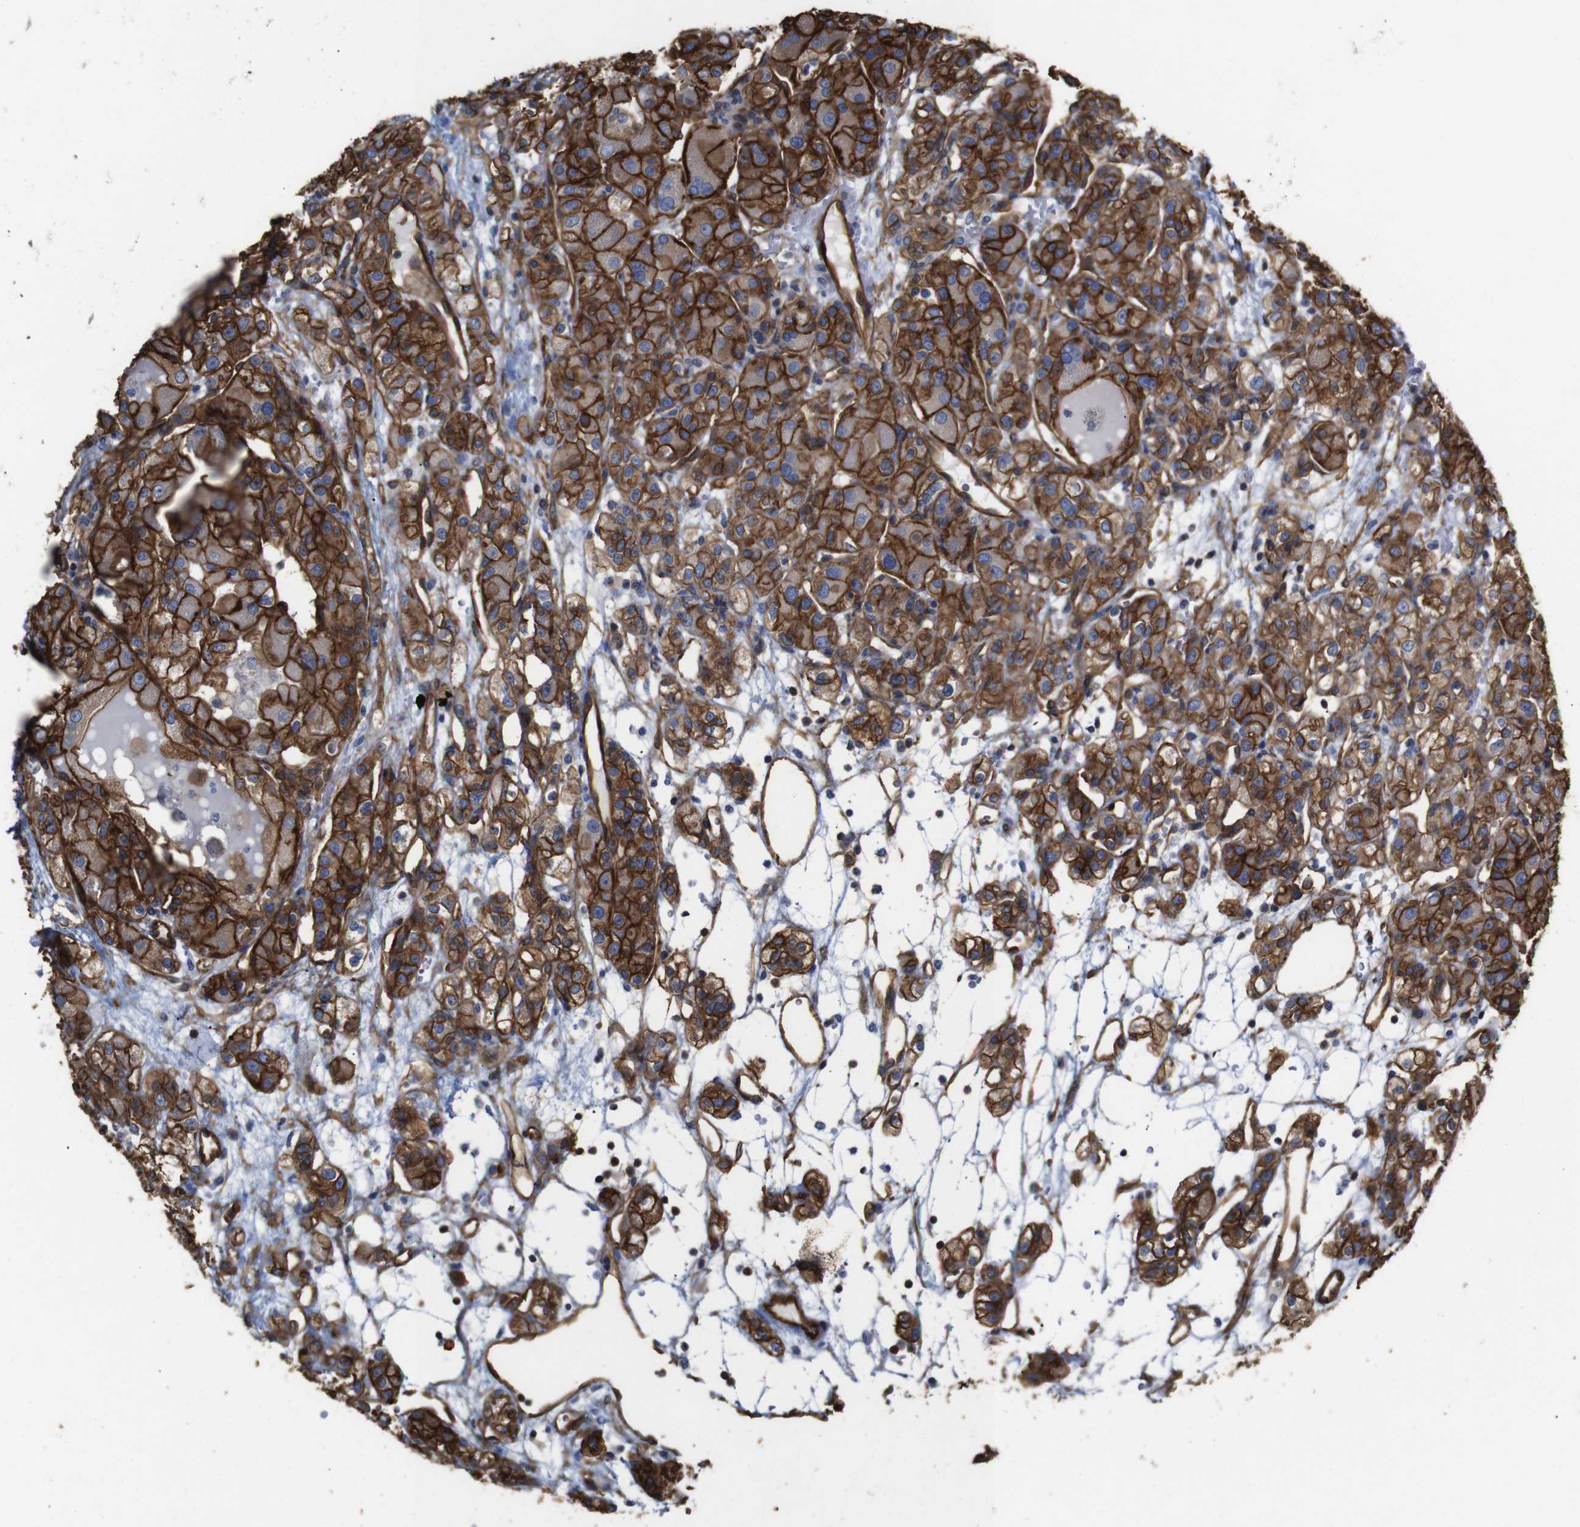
{"staining": {"intensity": "moderate", "quantity": ">75%", "location": "cytoplasmic/membranous"}, "tissue": "renal cancer", "cell_type": "Tumor cells", "image_type": "cancer", "snomed": [{"axis": "morphology", "description": "Normal tissue, NOS"}, {"axis": "morphology", "description": "Adenocarcinoma, NOS"}, {"axis": "topography", "description": "Kidney"}], "caption": "There is medium levels of moderate cytoplasmic/membranous staining in tumor cells of renal cancer, as demonstrated by immunohistochemical staining (brown color).", "gene": "SPTBN1", "patient": {"sex": "male", "age": 61}}